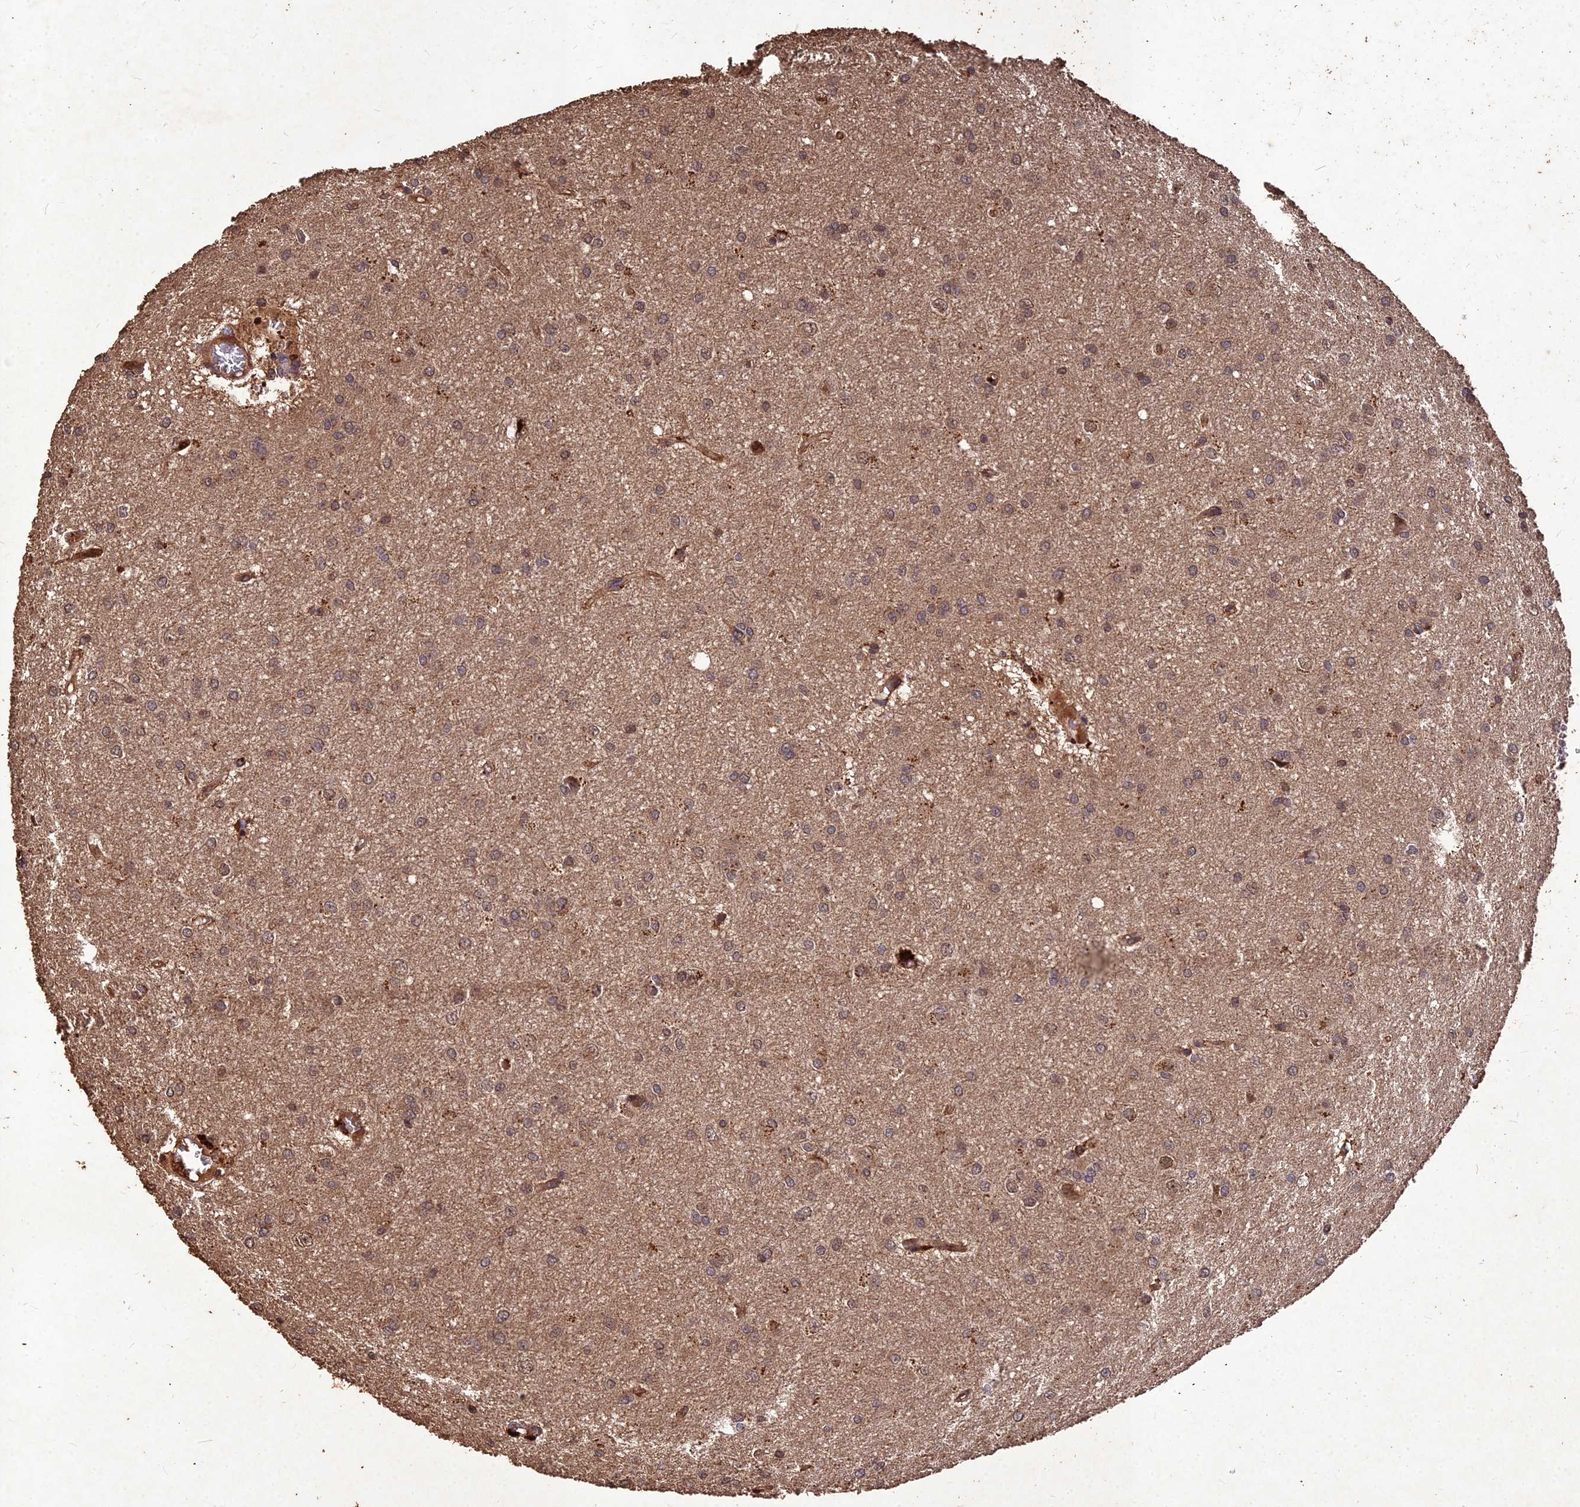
{"staining": {"intensity": "weak", "quantity": "25%-75%", "location": "nuclear"}, "tissue": "glioma", "cell_type": "Tumor cells", "image_type": "cancer", "snomed": [{"axis": "morphology", "description": "Glioma, malignant, High grade"}, {"axis": "topography", "description": "Brain"}], "caption": "Protein expression analysis of malignant glioma (high-grade) displays weak nuclear staining in about 25%-75% of tumor cells. (IHC, brightfield microscopy, high magnification).", "gene": "SYMPK", "patient": {"sex": "female", "age": 50}}